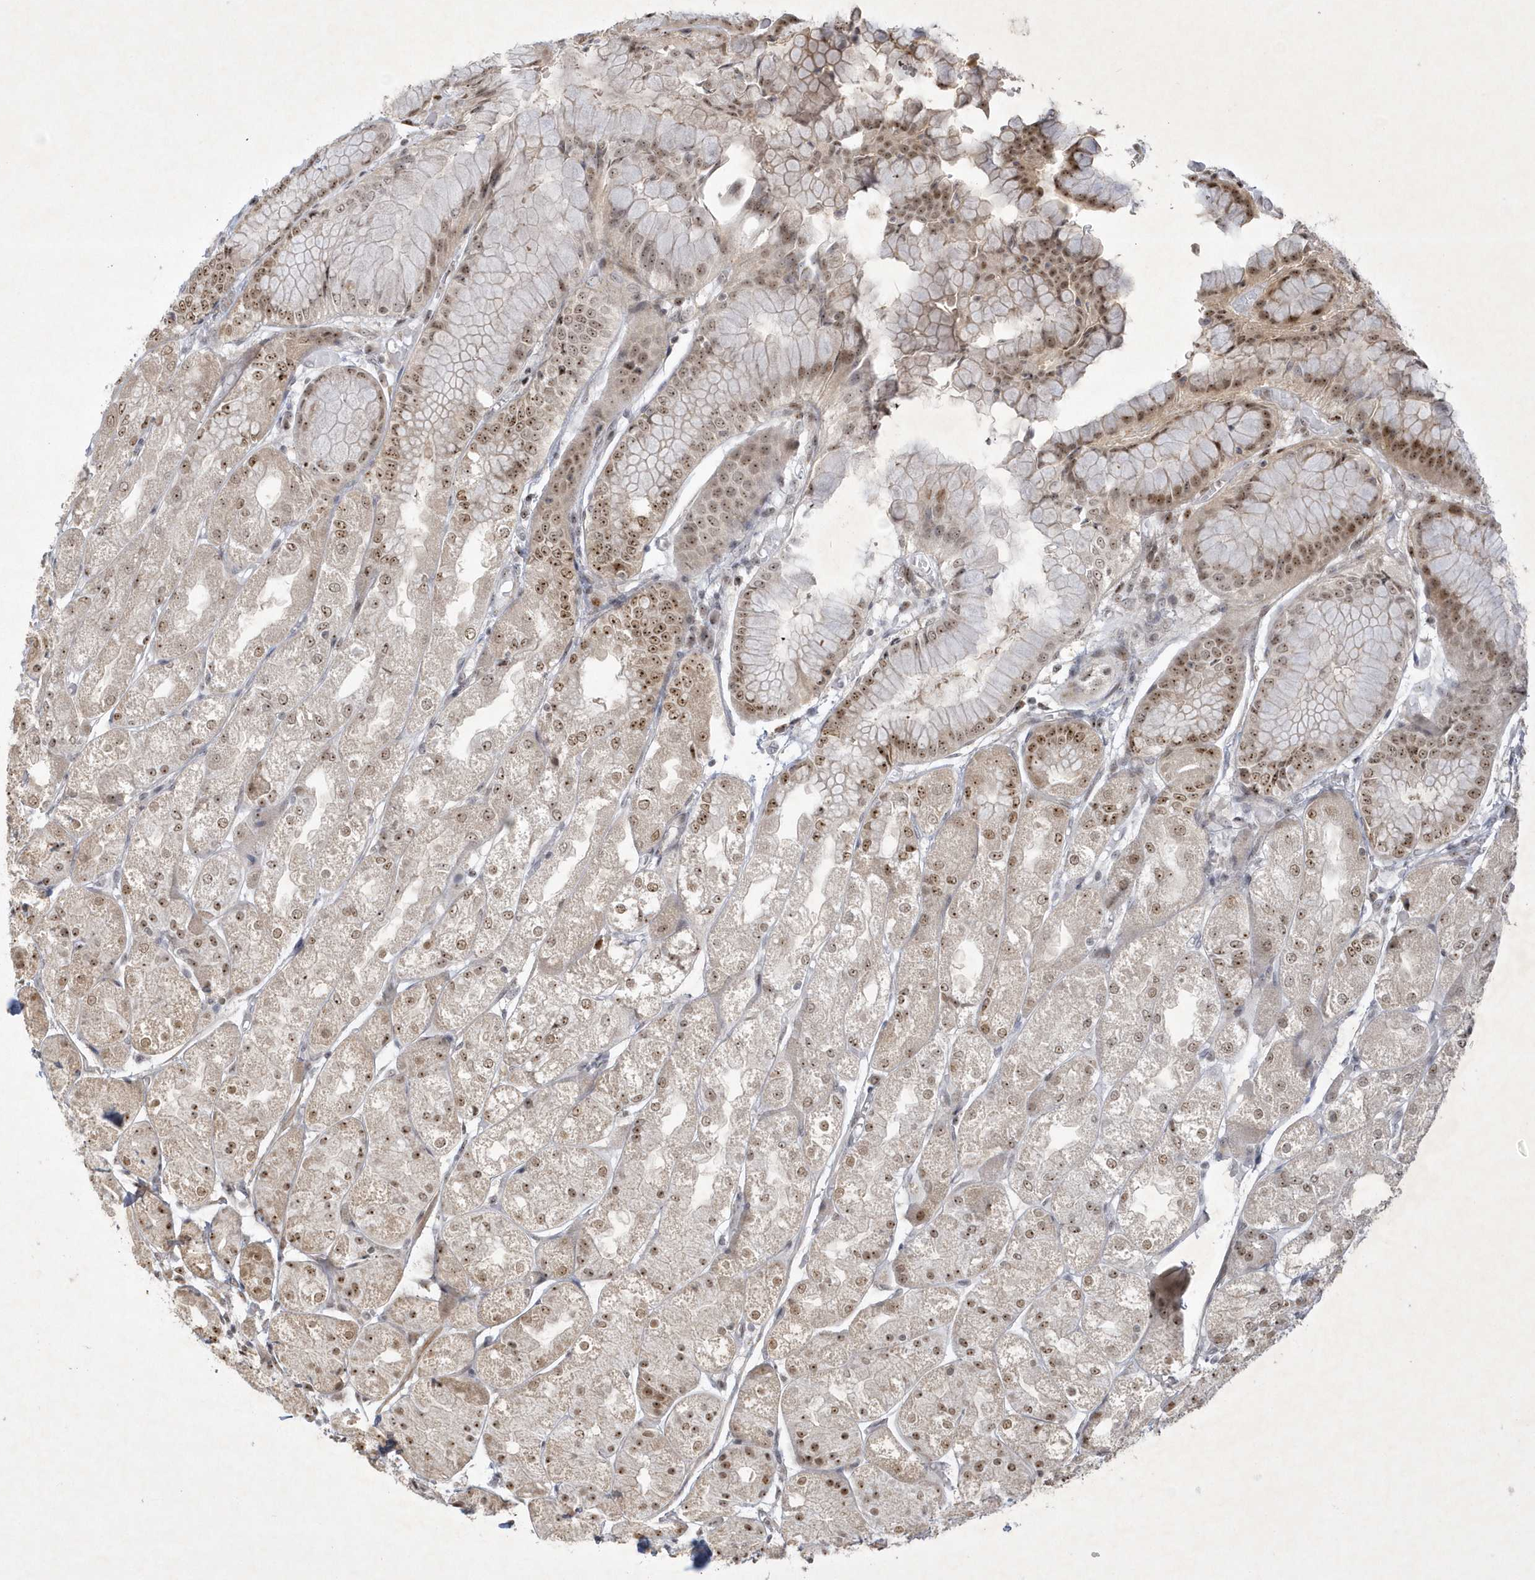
{"staining": {"intensity": "strong", "quantity": "25%-75%", "location": "cytoplasmic/membranous,nuclear"}, "tissue": "stomach", "cell_type": "Glandular cells", "image_type": "normal", "snomed": [{"axis": "morphology", "description": "Normal tissue, NOS"}, {"axis": "topography", "description": "Stomach, upper"}], "caption": "Immunohistochemistry (IHC) histopathology image of normal stomach: human stomach stained using immunohistochemistry (IHC) demonstrates high levels of strong protein expression localized specifically in the cytoplasmic/membranous,nuclear of glandular cells, appearing as a cytoplasmic/membranous,nuclear brown color.", "gene": "NPM3", "patient": {"sex": "male", "age": 72}}